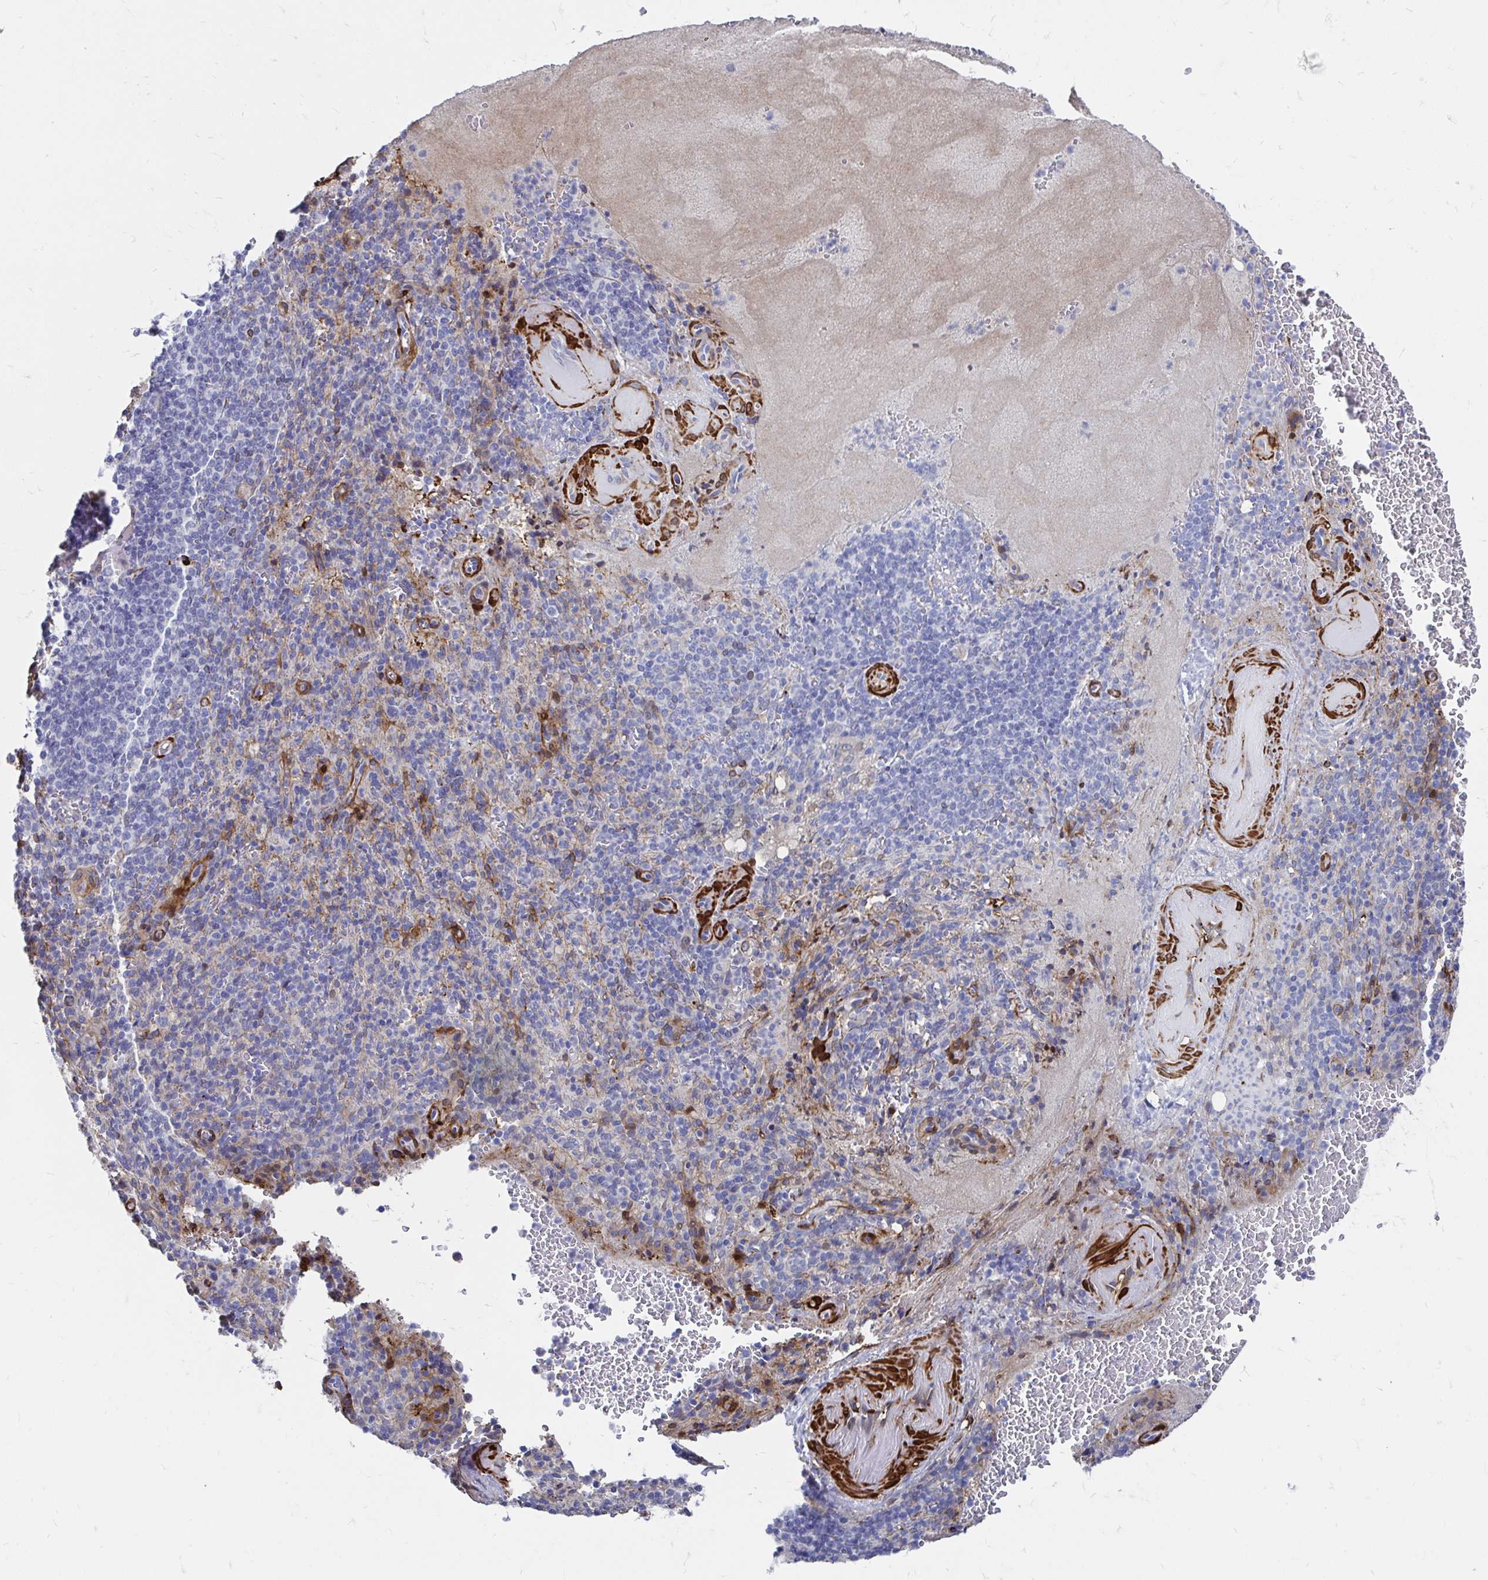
{"staining": {"intensity": "negative", "quantity": "none", "location": "none"}, "tissue": "spleen", "cell_type": "Cells in red pulp", "image_type": "normal", "snomed": [{"axis": "morphology", "description": "Normal tissue, NOS"}, {"axis": "topography", "description": "Spleen"}], "caption": "This is a image of immunohistochemistry staining of benign spleen, which shows no staining in cells in red pulp. (DAB (3,3'-diaminobenzidine) immunohistochemistry (IHC) visualized using brightfield microscopy, high magnification).", "gene": "CDKL1", "patient": {"sex": "female", "age": 74}}